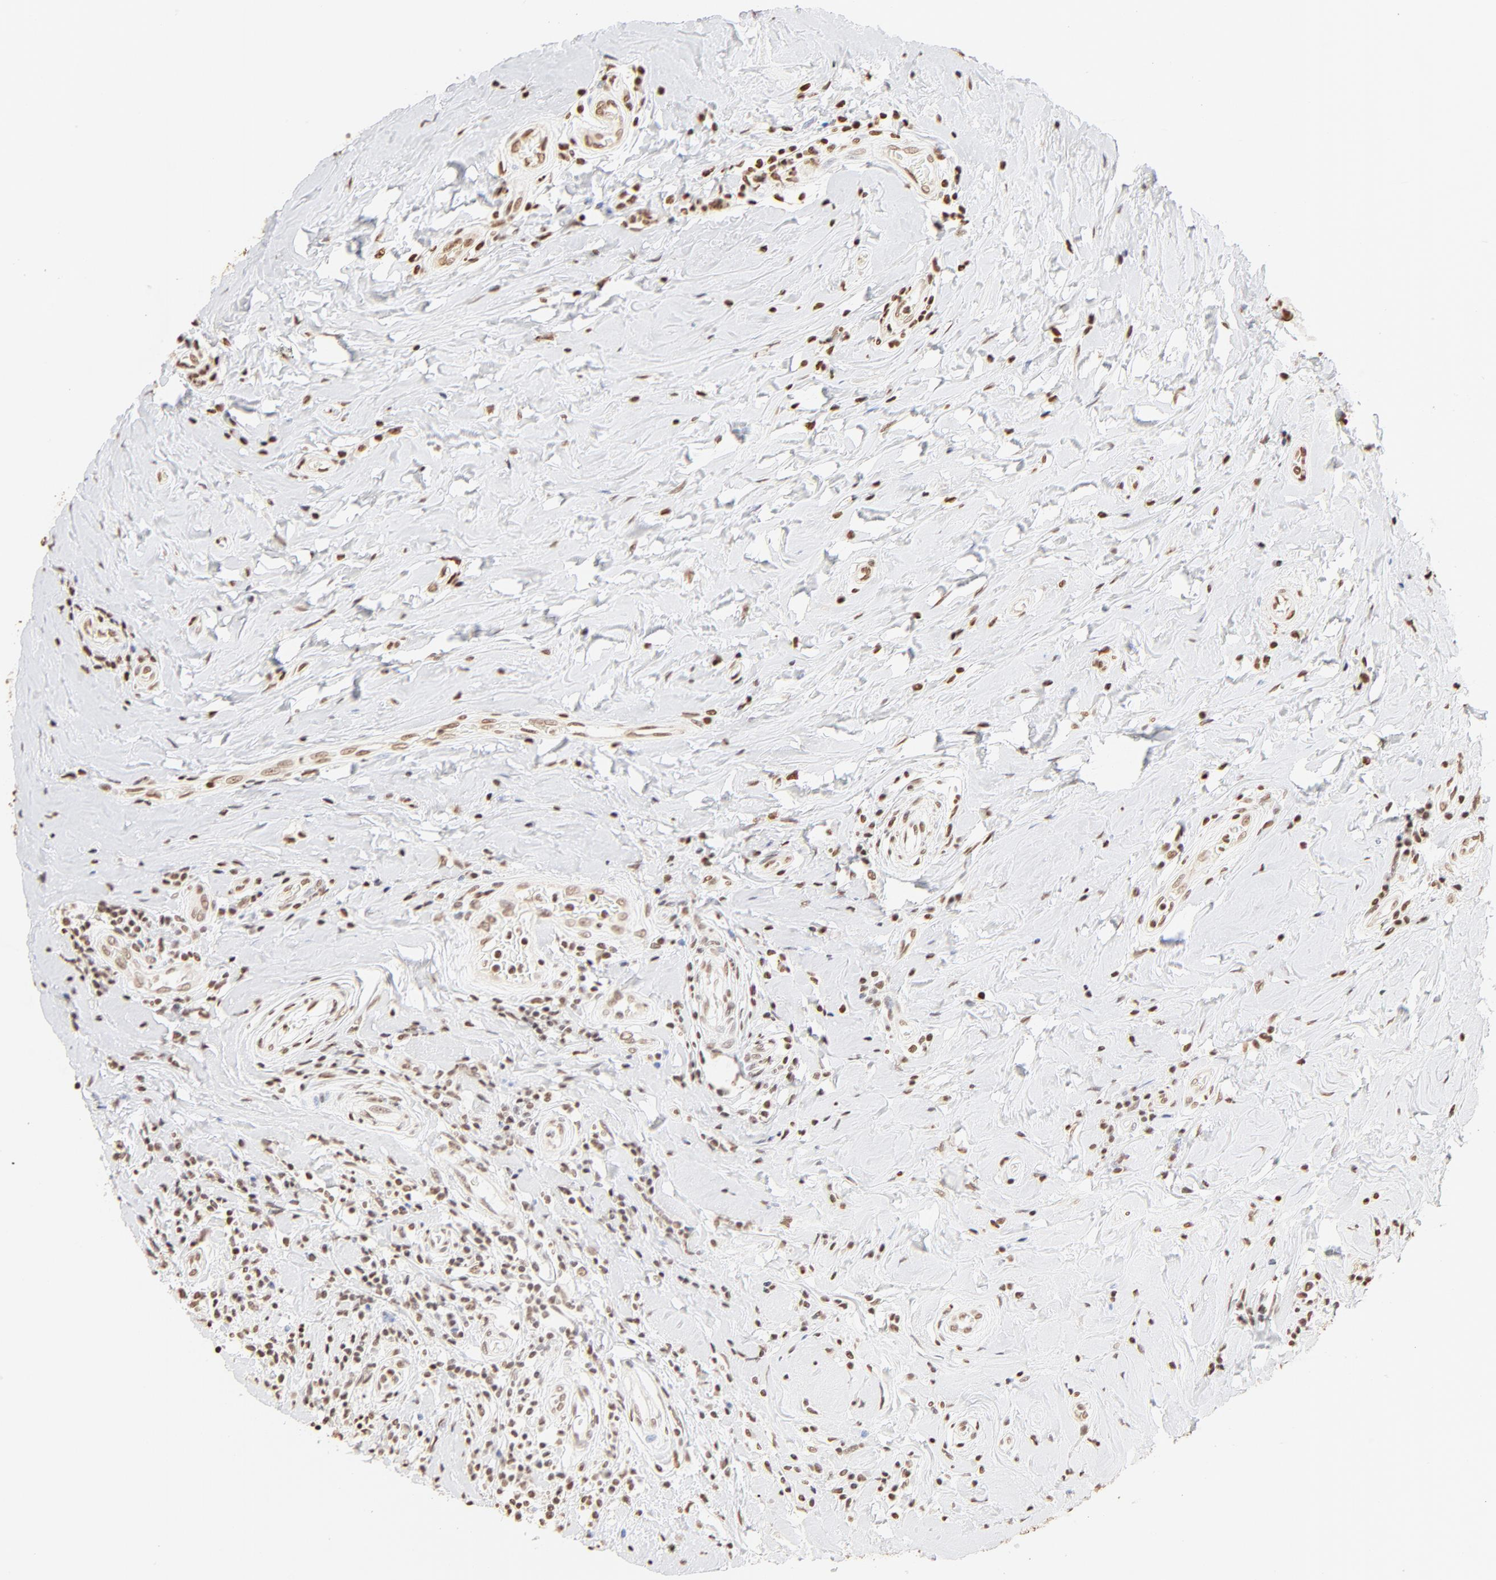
{"staining": {"intensity": "weak", "quantity": ">75%", "location": "nuclear"}, "tissue": "breast cancer", "cell_type": "Tumor cells", "image_type": "cancer", "snomed": [{"axis": "morphology", "description": "Duct carcinoma"}, {"axis": "topography", "description": "Breast"}], "caption": "Human breast invasive ductal carcinoma stained for a protein (brown) reveals weak nuclear positive staining in approximately >75% of tumor cells.", "gene": "ZNF540", "patient": {"sex": "female", "age": 27}}